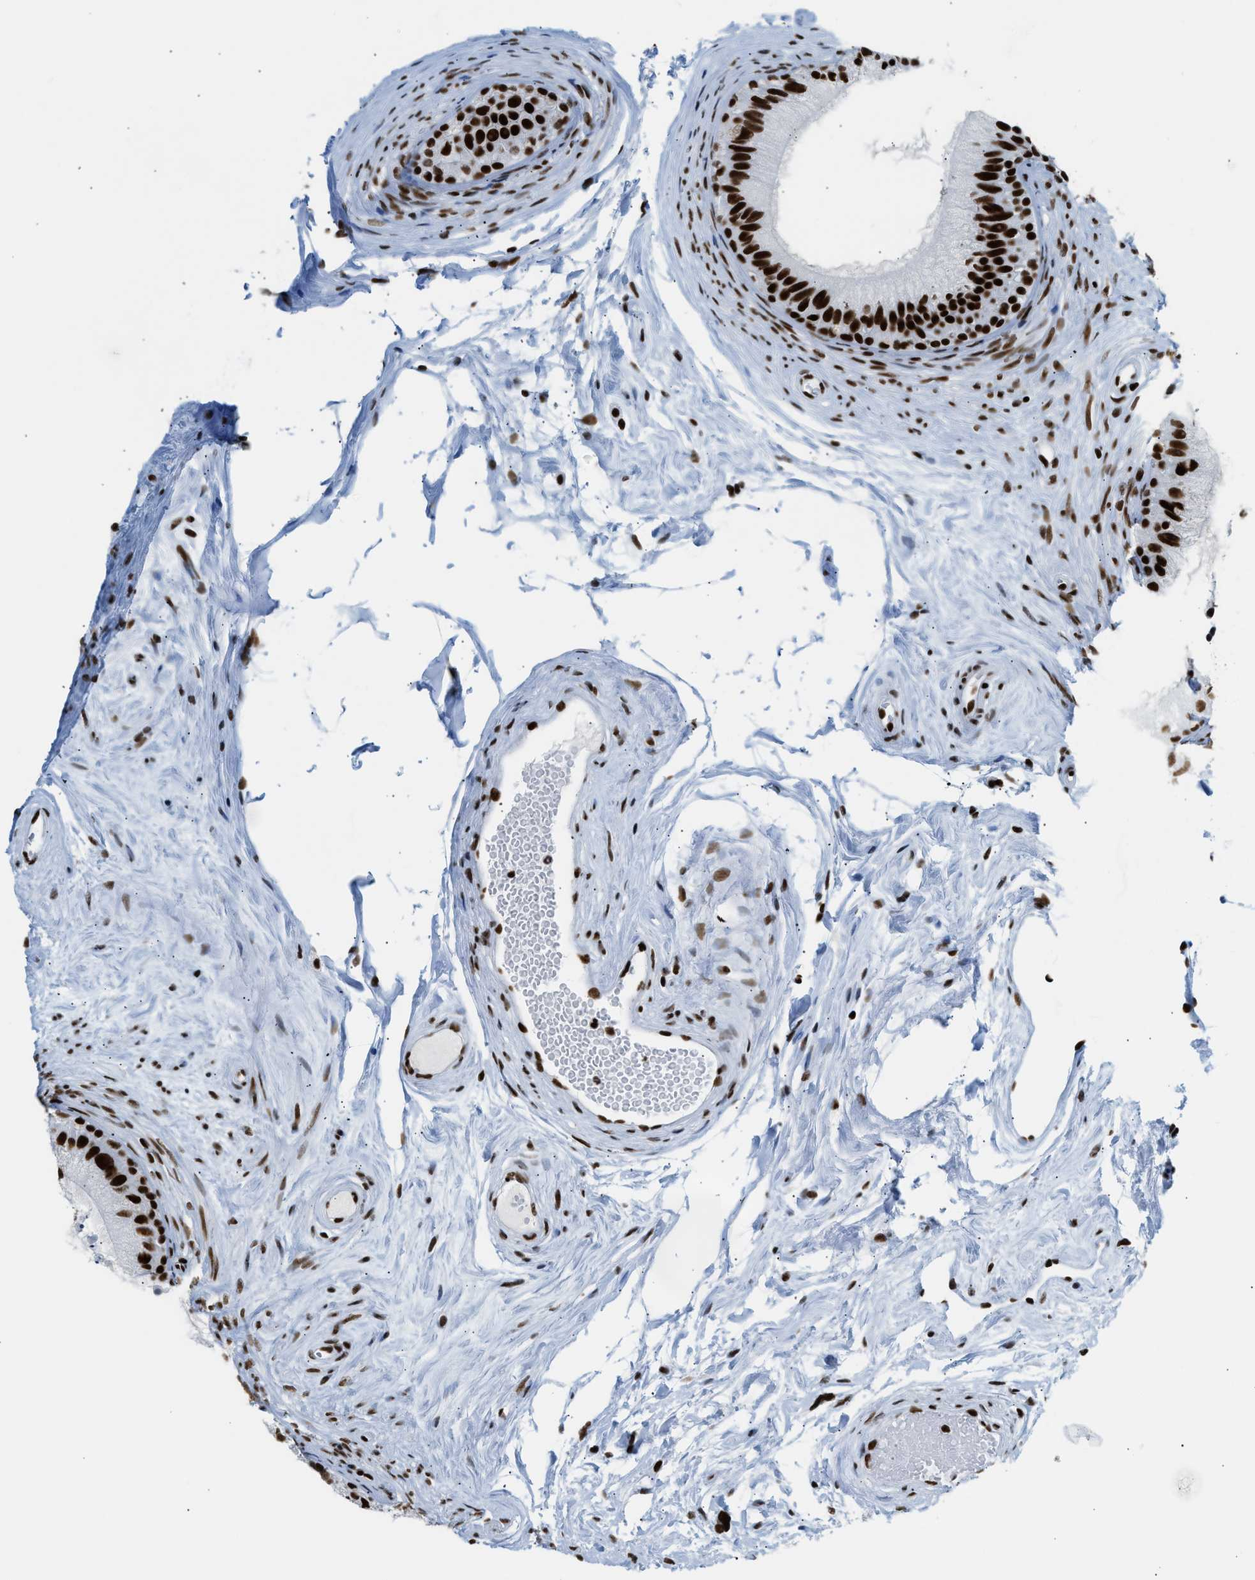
{"staining": {"intensity": "strong", "quantity": ">75%", "location": "nuclear"}, "tissue": "epididymis", "cell_type": "Glandular cells", "image_type": "normal", "snomed": [{"axis": "morphology", "description": "Normal tissue, NOS"}, {"axis": "topography", "description": "Epididymis"}], "caption": "High-magnification brightfield microscopy of benign epididymis stained with DAB (brown) and counterstained with hematoxylin (blue). glandular cells exhibit strong nuclear staining is seen in approximately>75% of cells.", "gene": "PIF1", "patient": {"sex": "male", "age": 56}}